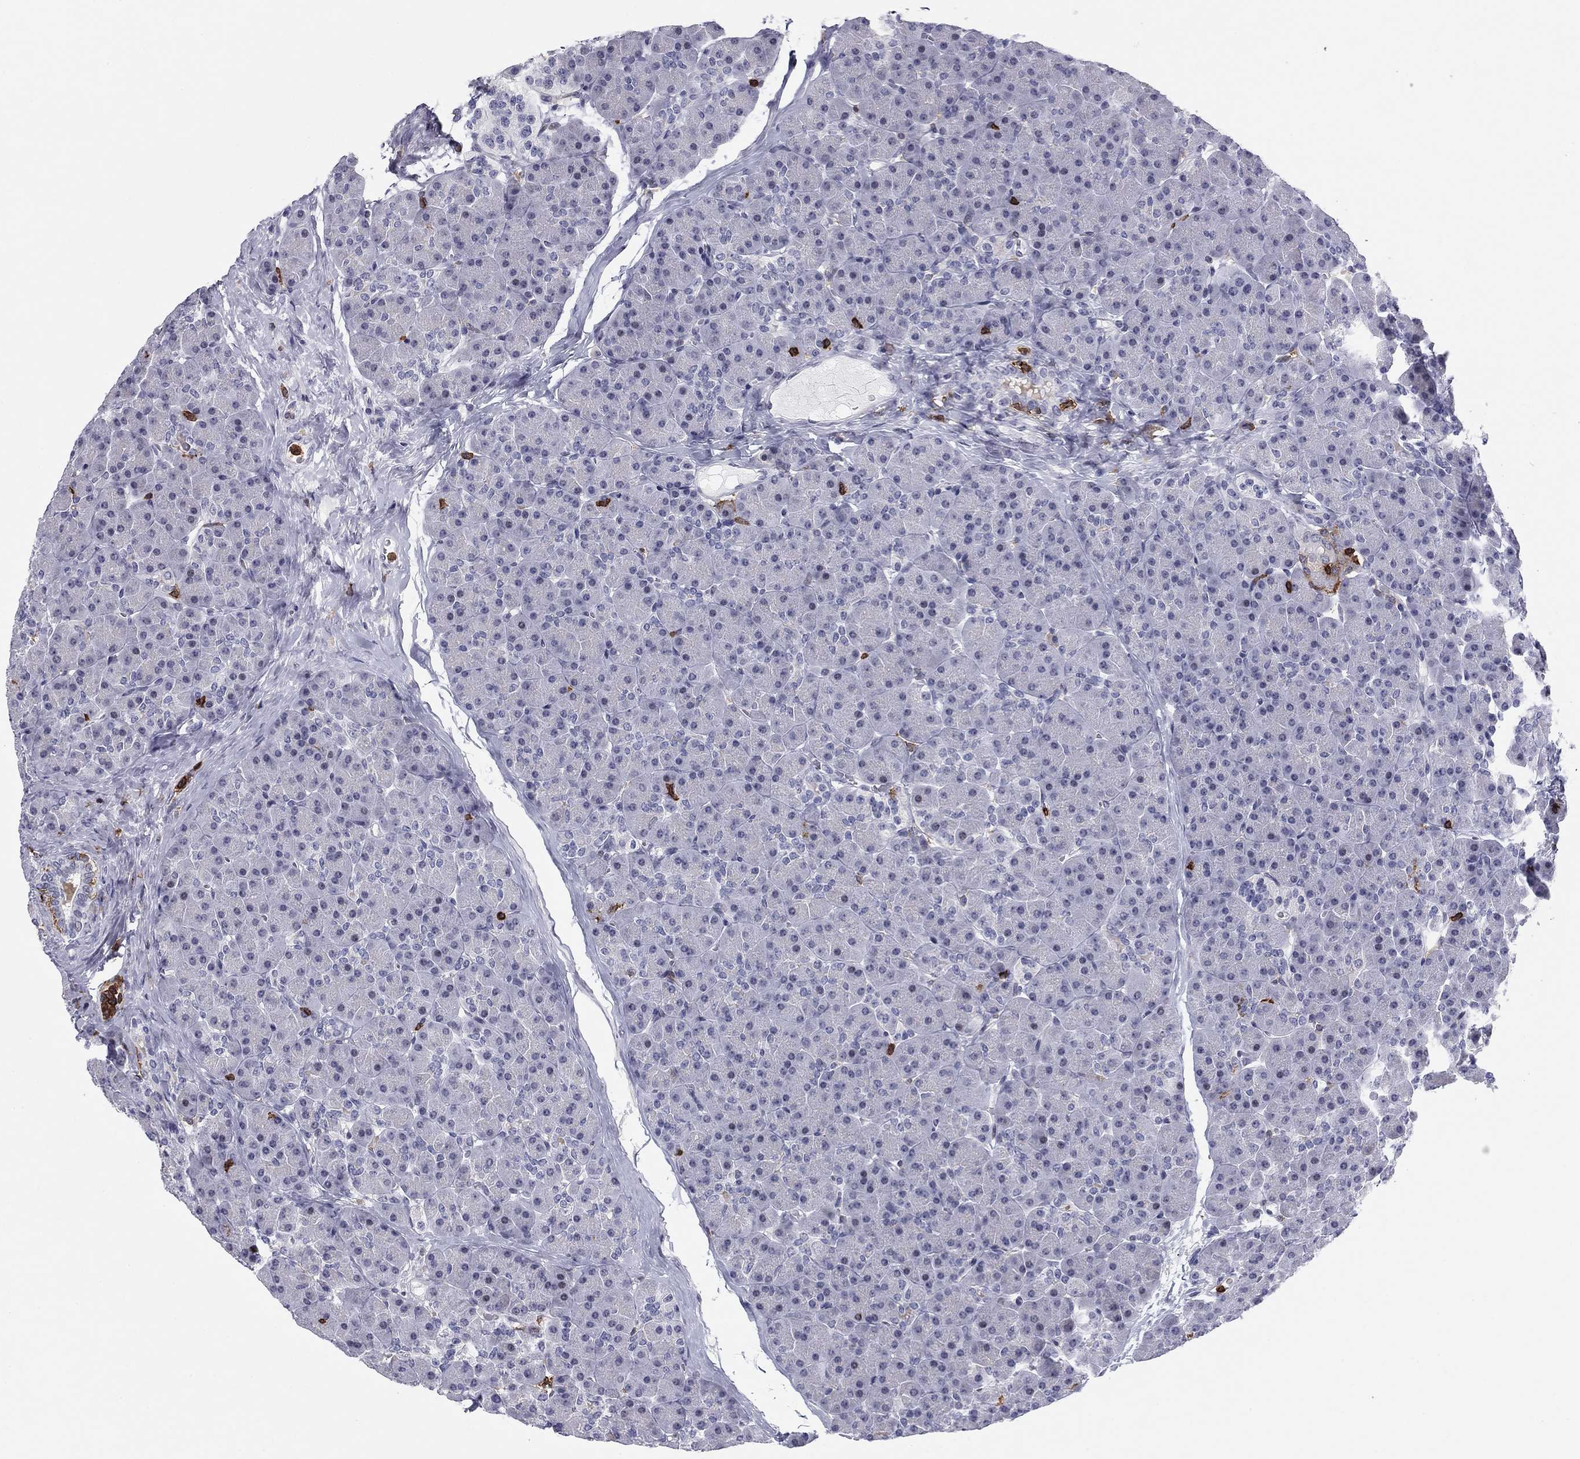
{"staining": {"intensity": "negative", "quantity": "none", "location": "none"}, "tissue": "pancreas", "cell_type": "Exocrine glandular cells", "image_type": "normal", "snomed": [{"axis": "morphology", "description": "Normal tissue, NOS"}, {"axis": "topography", "description": "Pancreas"}], "caption": "Exocrine glandular cells show no significant protein expression in benign pancreas. (Stains: DAB (3,3'-diaminobenzidine) immunohistochemistry with hematoxylin counter stain, Microscopy: brightfield microscopy at high magnification).", "gene": "ARHGAP27", "patient": {"sex": "female", "age": 44}}